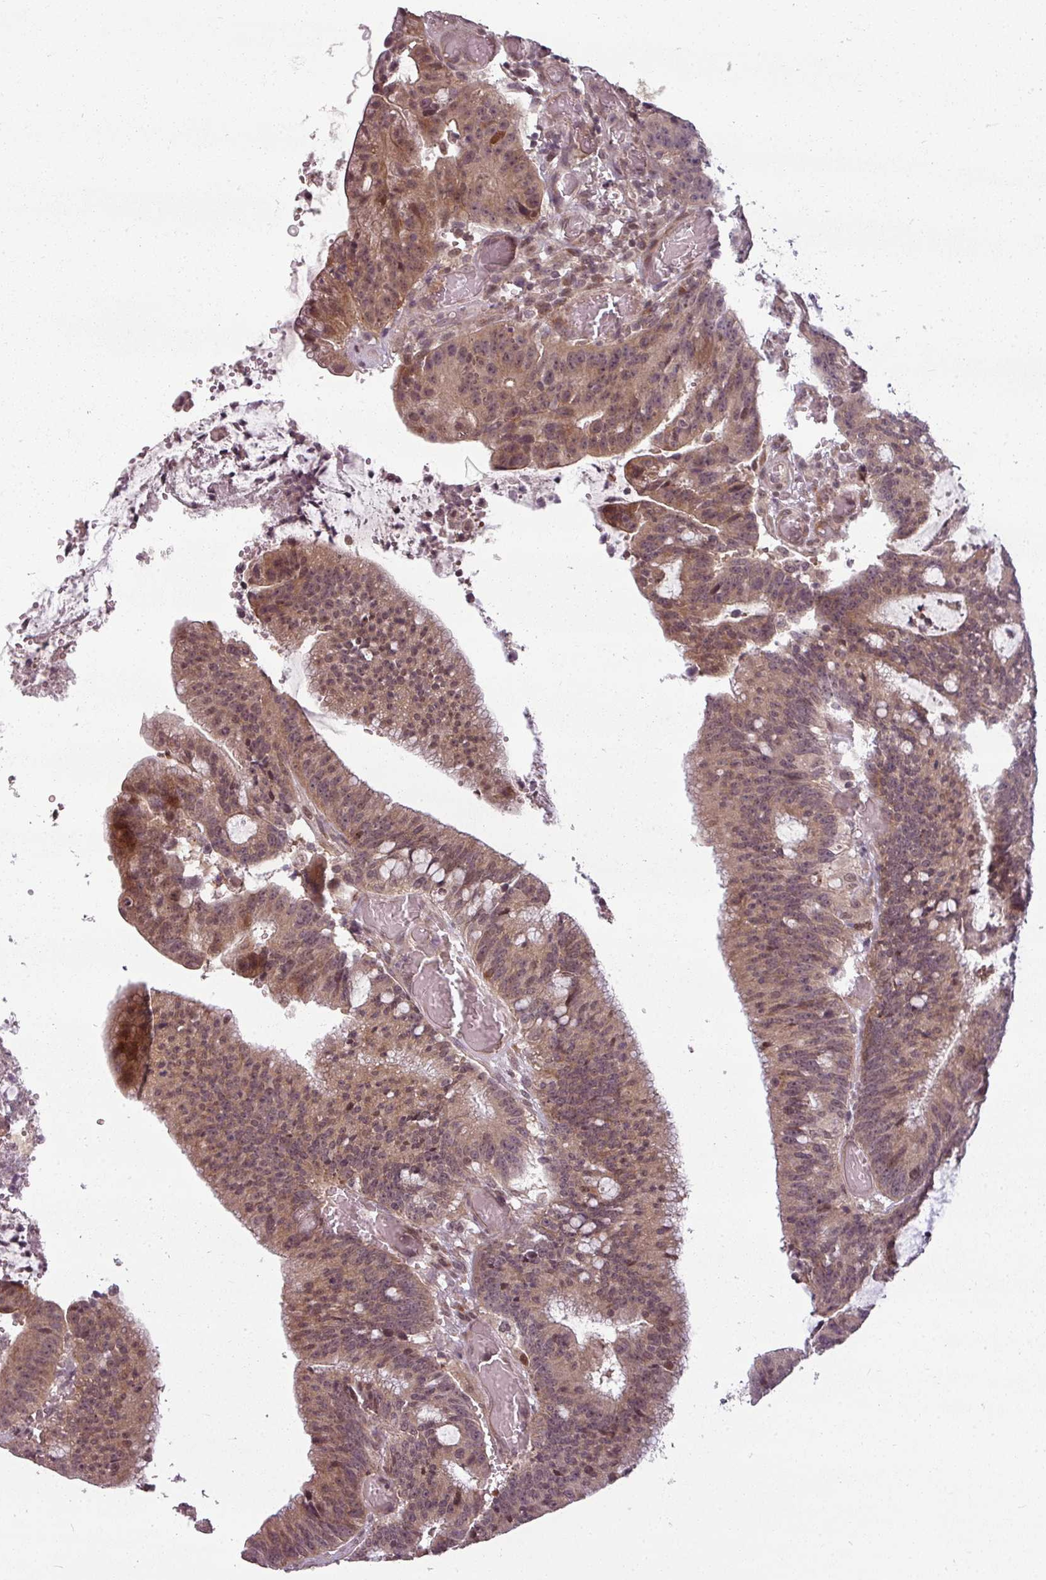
{"staining": {"intensity": "moderate", "quantity": "25%-75%", "location": "cytoplasmic/membranous,nuclear"}, "tissue": "colorectal cancer", "cell_type": "Tumor cells", "image_type": "cancer", "snomed": [{"axis": "morphology", "description": "Adenocarcinoma, NOS"}, {"axis": "topography", "description": "Rectum"}], "caption": "A medium amount of moderate cytoplasmic/membranous and nuclear staining is present in about 25%-75% of tumor cells in colorectal cancer (adenocarcinoma) tissue.", "gene": "CLIC1", "patient": {"sex": "female", "age": 77}}